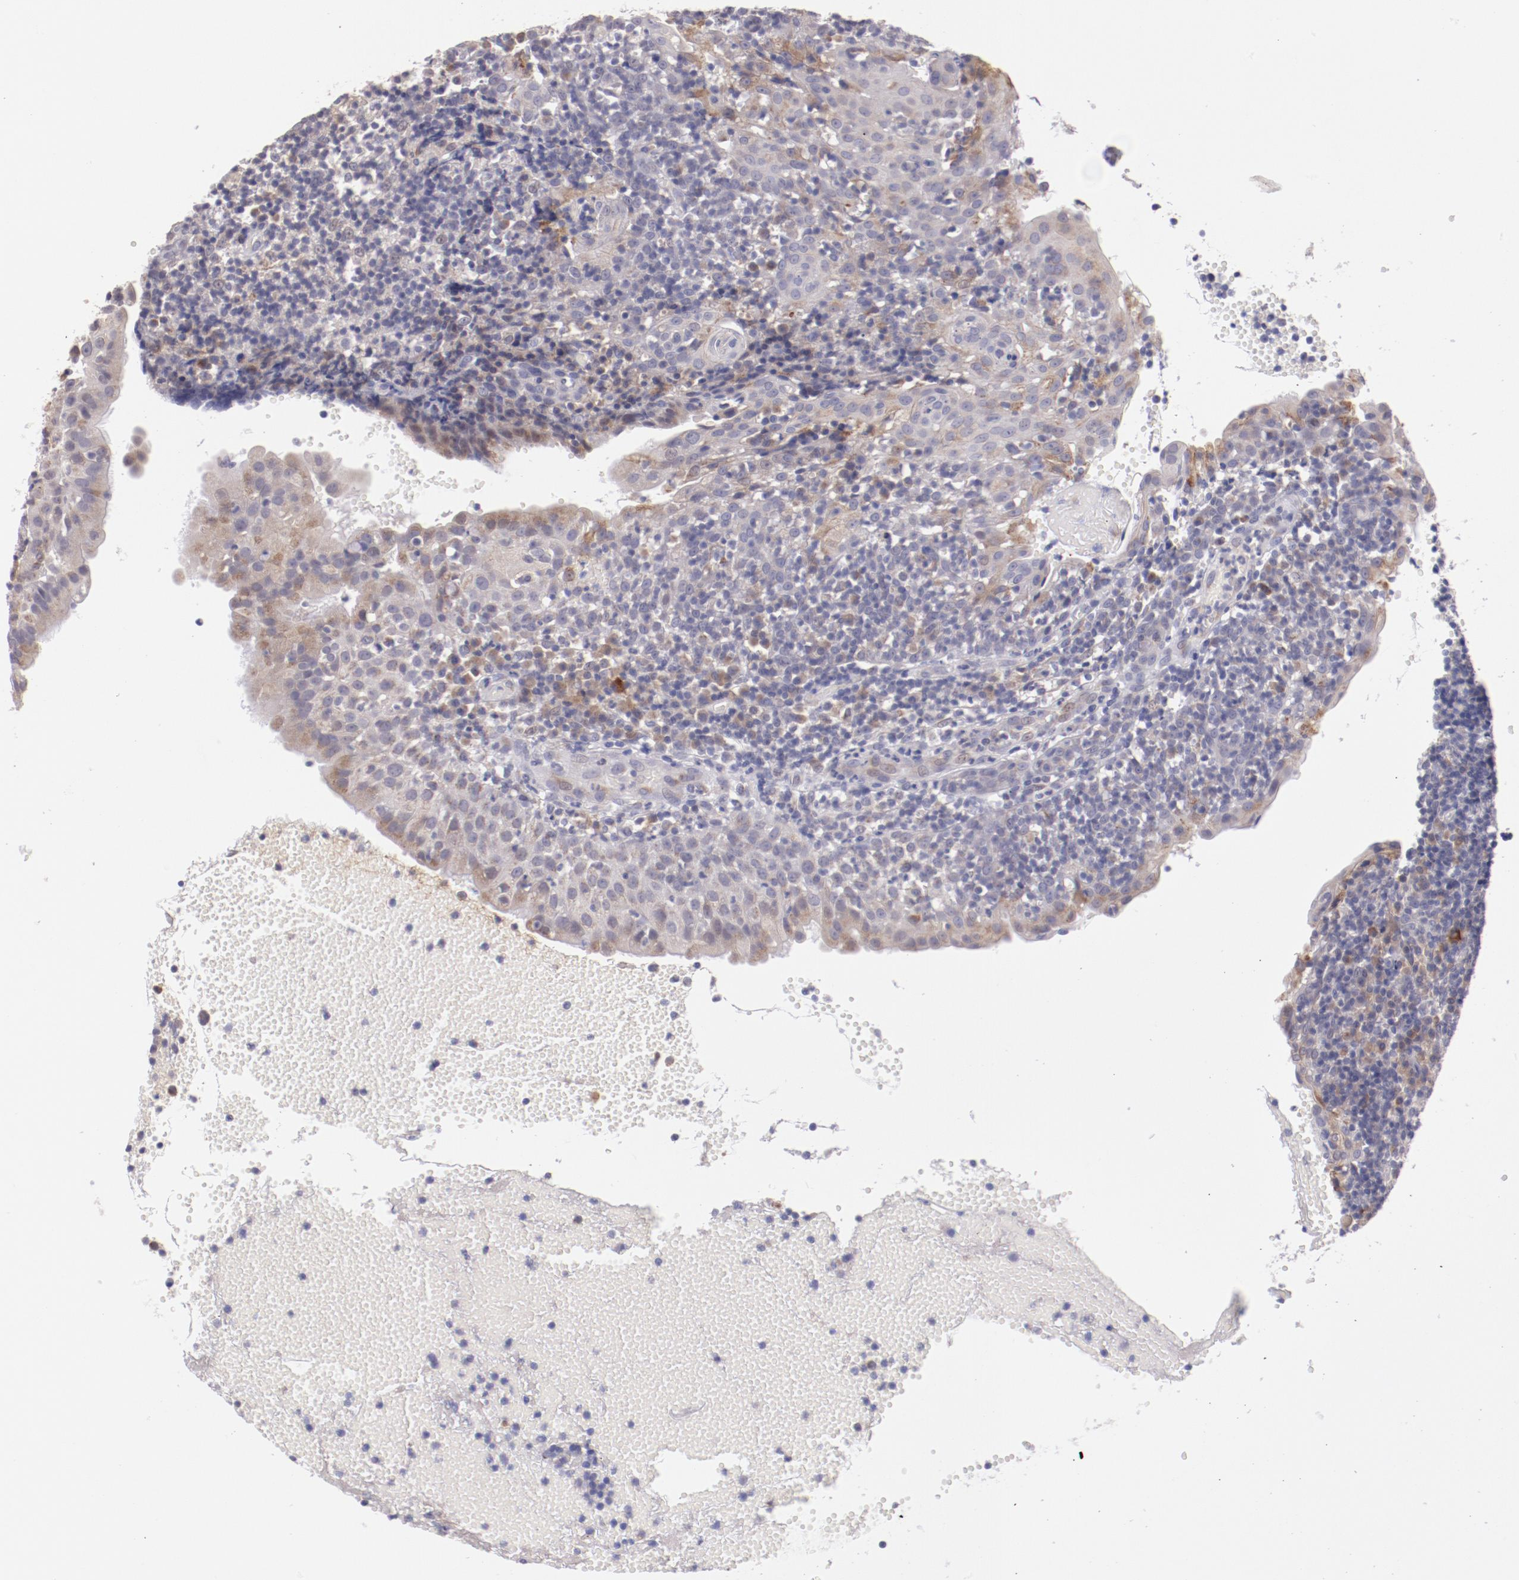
{"staining": {"intensity": "weak", "quantity": "<25%", "location": "cytoplasmic/membranous"}, "tissue": "tonsil", "cell_type": "Germinal center cells", "image_type": "normal", "snomed": [{"axis": "morphology", "description": "Normal tissue, NOS"}, {"axis": "topography", "description": "Tonsil"}], "caption": "A high-resolution micrograph shows immunohistochemistry staining of benign tonsil, which displays no significant staining in germinal center cells. Nuclei are stained in blue.", "gene": "TRAF3", "patient": {"sex": "female", "age": 40}}